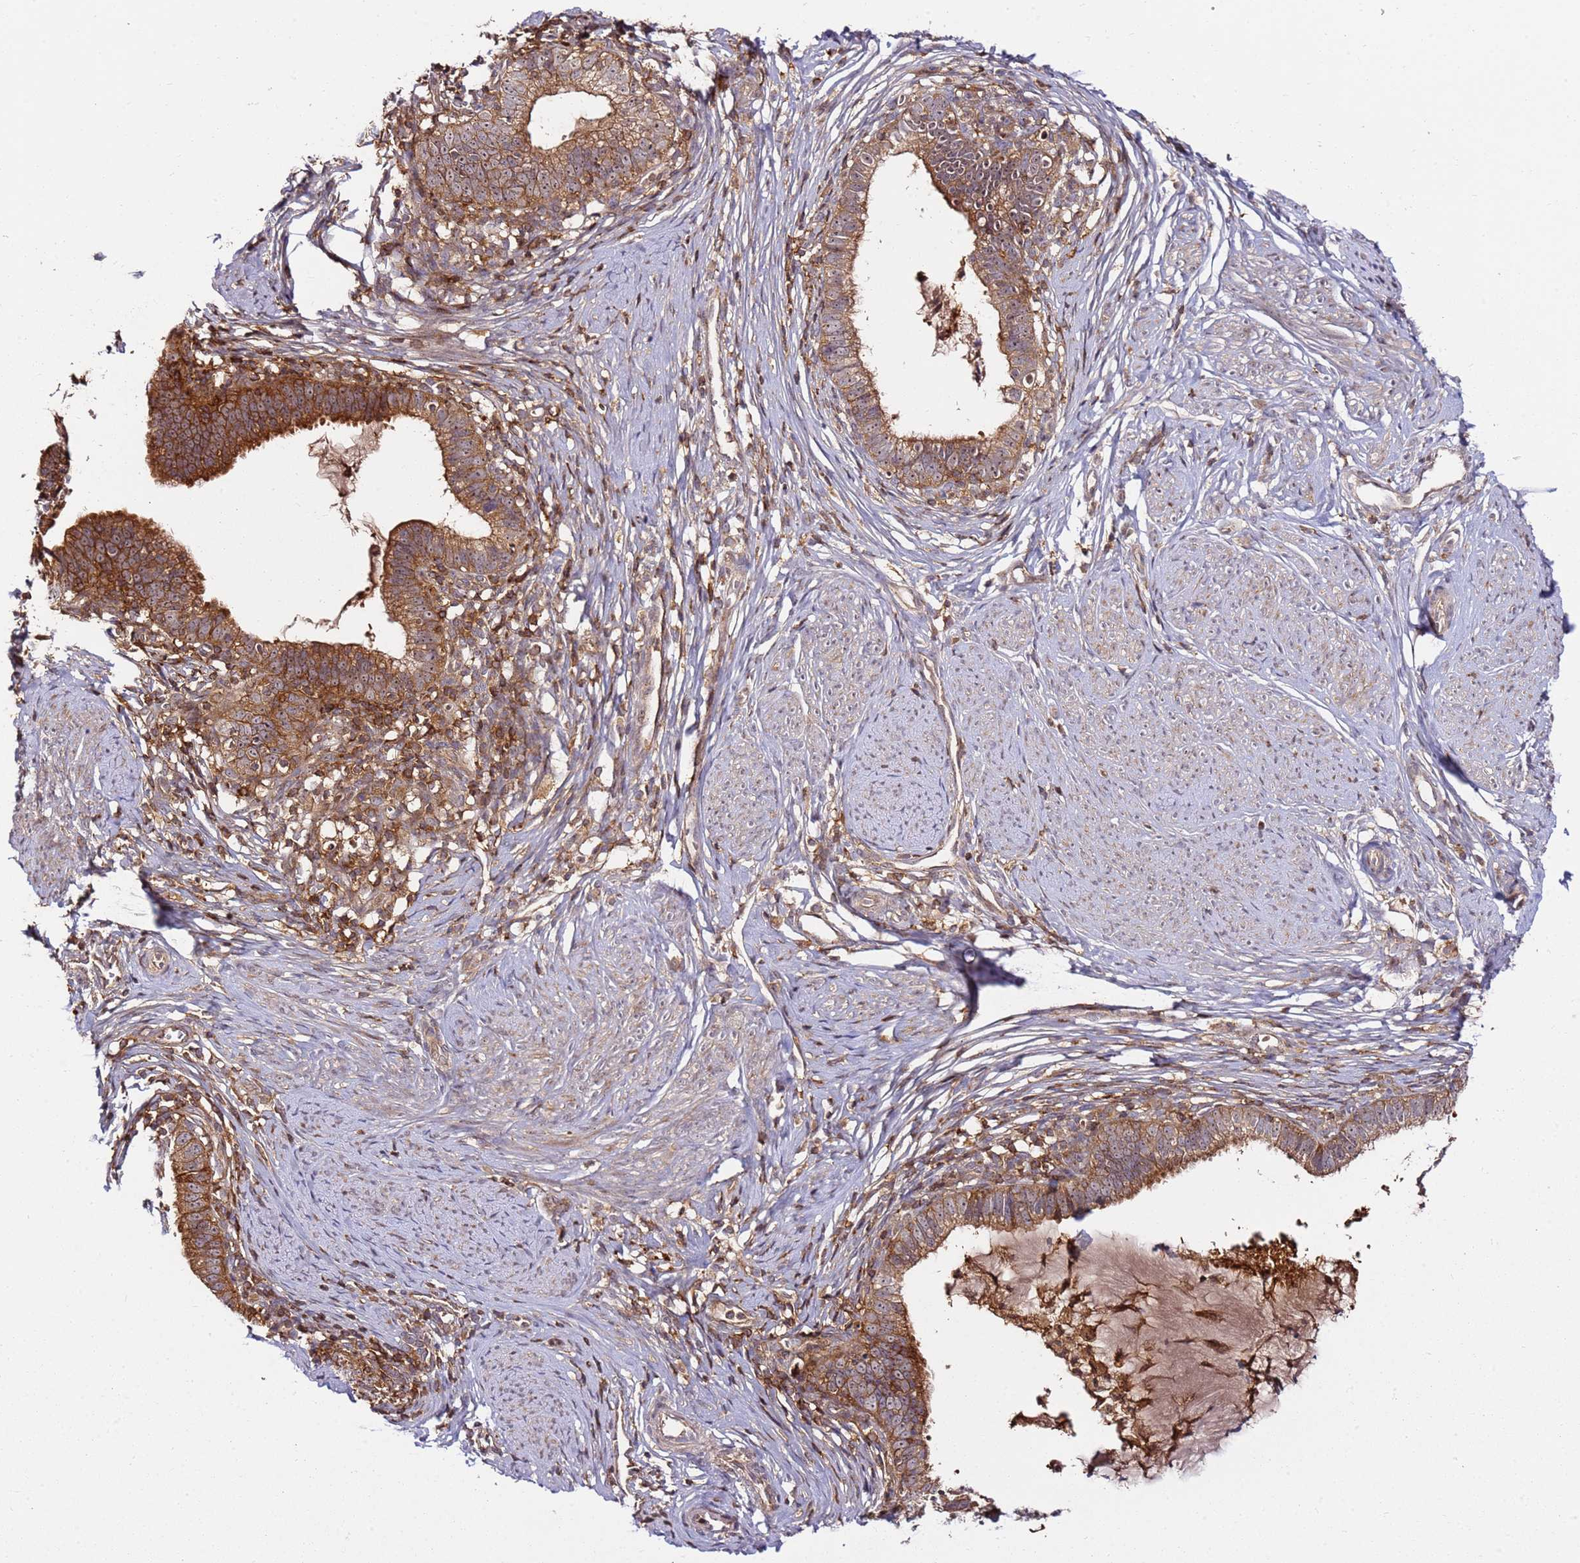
{"staining": {"intensity": "moderate", "quantity": ">75%", "location": "cytoplasmic/membranous,nuclear"}, "tissue": "cervical cancer", "cell_type": "Tumor cells", "image_type": "cancer", "snomed": [{"axis": "morphology", "description": "Adenocarcinoma, NOS"}, {"axis": "topography", "description": "Cervix"}], "caption": "Adenocarcinoma (cervical) tissue reveals moderate cytoplasmic/membranous and nuclear positivity in approximately >75% of tumor cells, visualized by immunohistochemistry. Using DAB (brown) and hematoxylin (blue) stains, captured at high magnification using brightfield microscopy.", "gene": "PRMT7", "patient": {"sex": "female", "age": 36}}